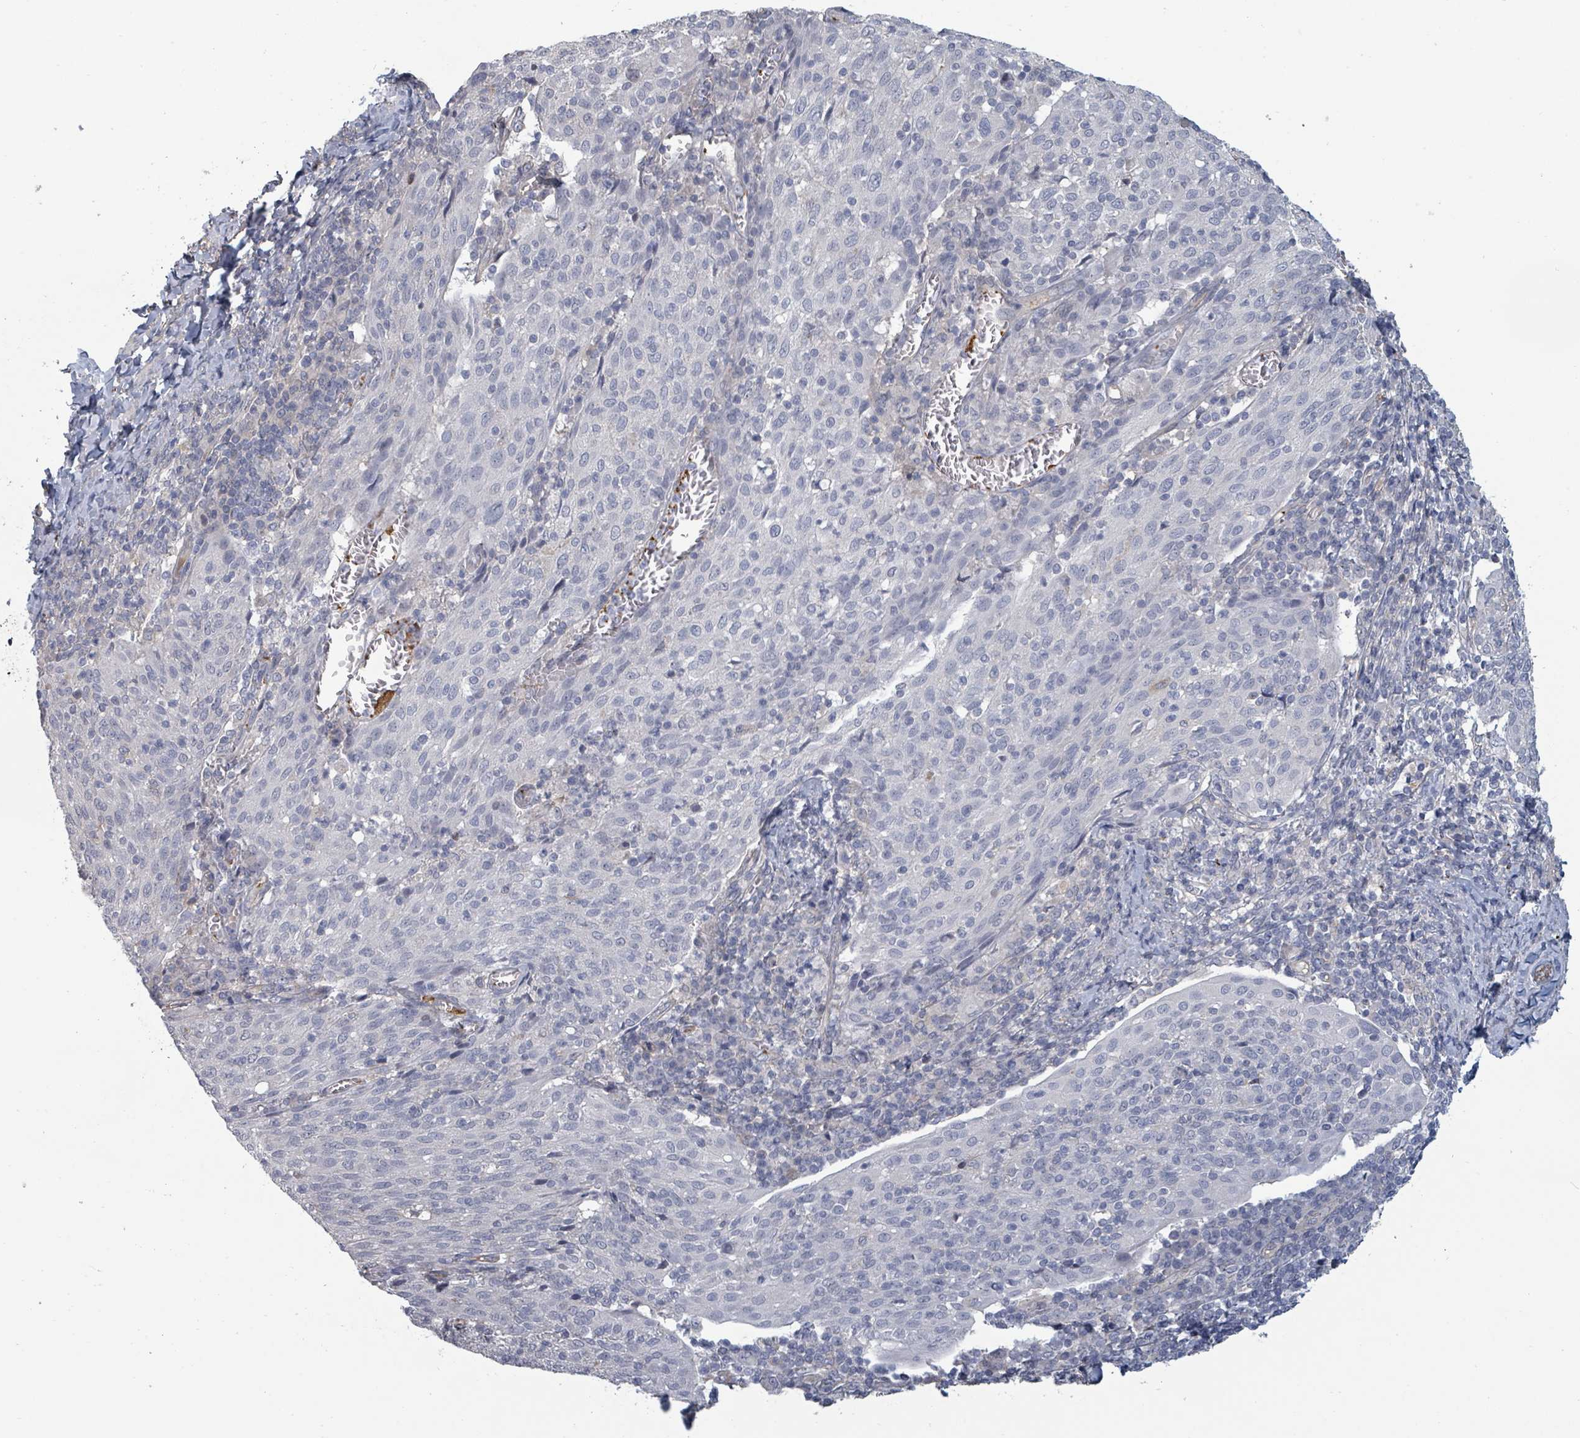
{"staining": {"intensity": "negative", "quantity": "none", "location": "none"}, "tissue": "cervical cancer", "cell_type": "Tumor cells", "image_type": "cancer", "snomed": [{"axis": "morphology", "description": "Squamous cell carcinoma, NOS"}, {"axis": "topography", "description": "Cervix"}], "caption": "Human squamous cell carcinoma (cervical) stained for a protein using IHC demonstrates no staining in tumor cells.", "gene": "PLAUR", "patient": {"sex": "female", "age": 52}}